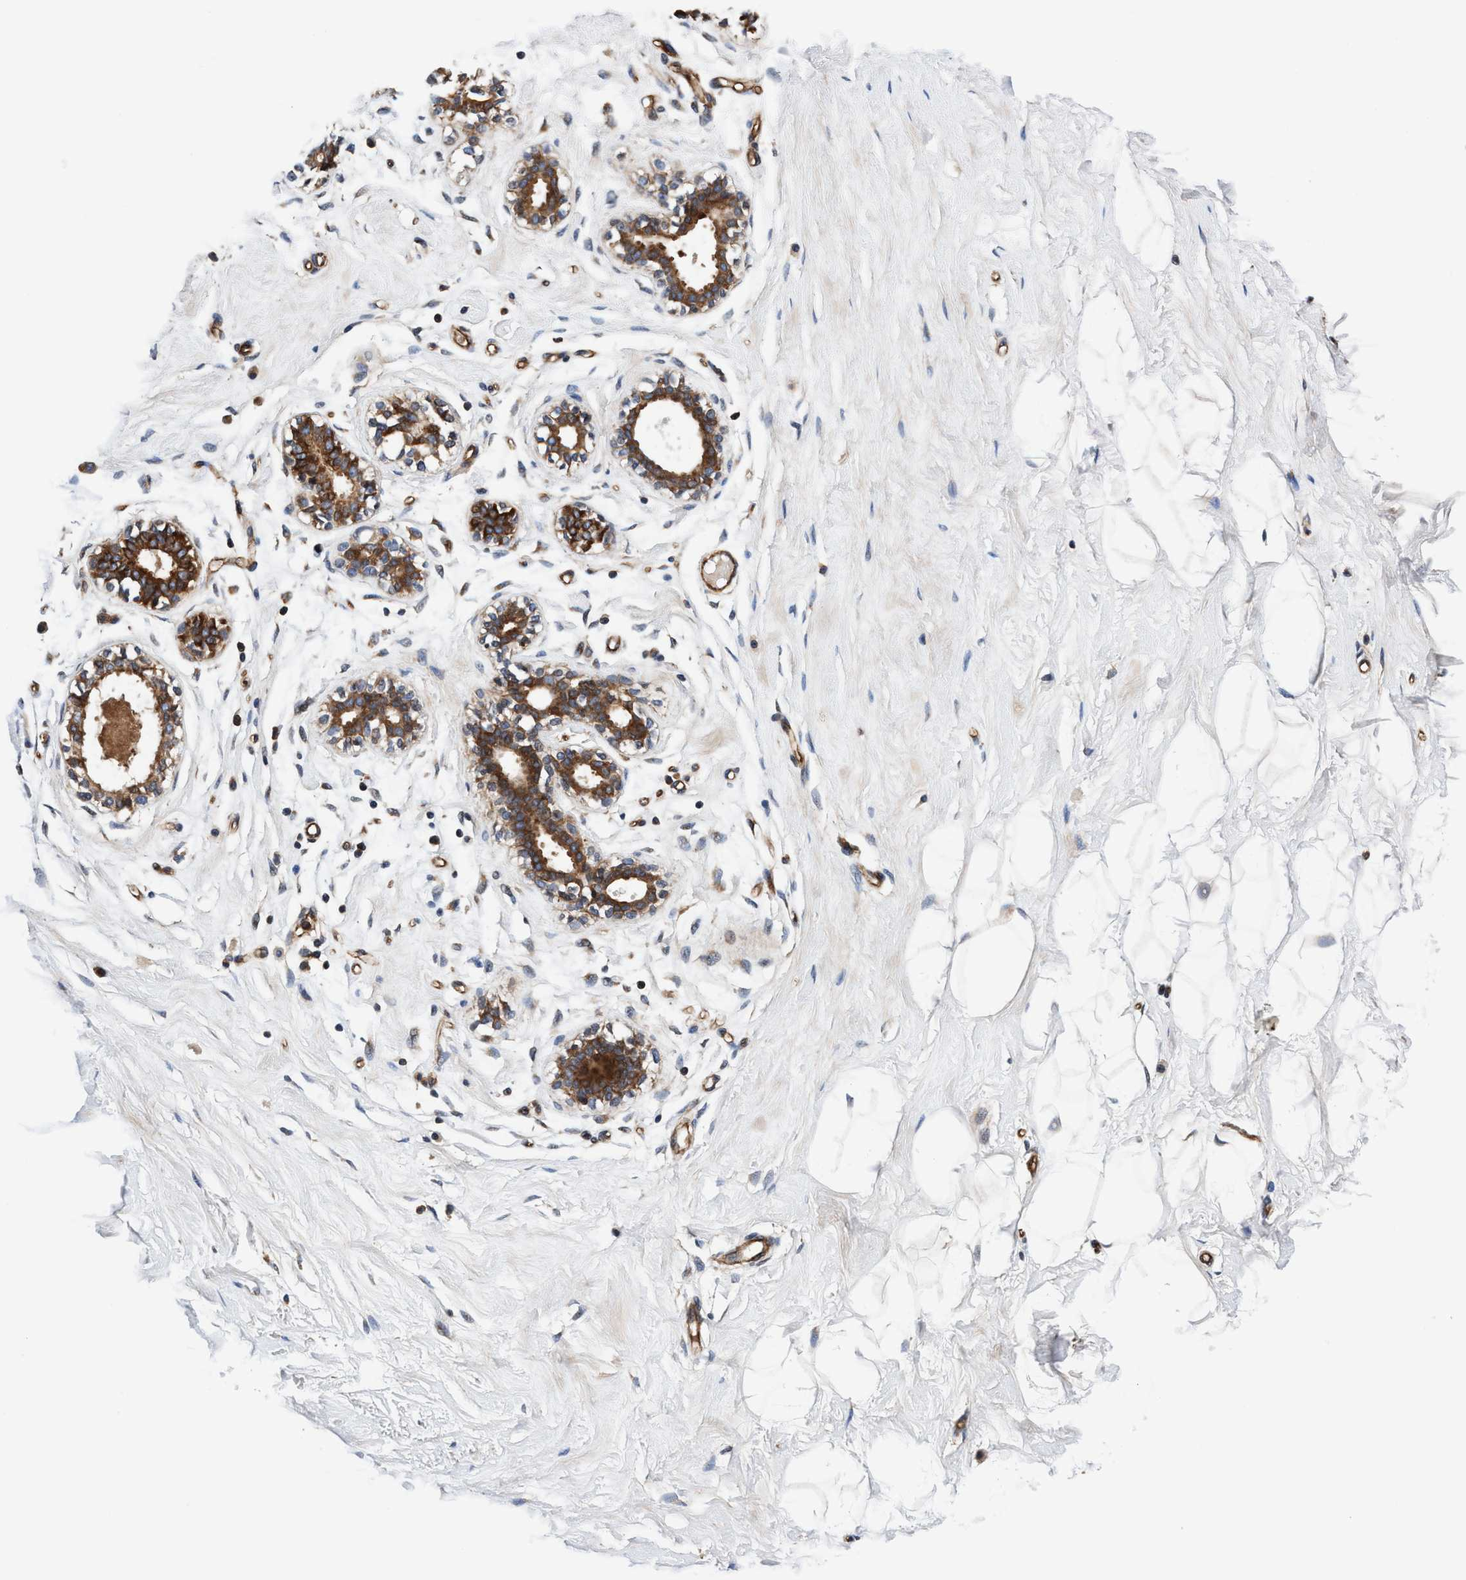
{"staining": {"intensity": "negative", "quantity": "none", "location": "none"}, "tissue": "breast", "cell_type": "Adipocytes", "image_type": "normal", "snomed": [{"axis": "morphology", "description": "Normal tissue, NOS"}, {"axis": "topography", "description": "Breast"}], "caption": "This is an immunohistochemistry (IHC) photomicrograph of benign breast. There is no expression in adipocytes.", "gene": "MCM3AP", "patient": {"sex": "female", "age": 23}}